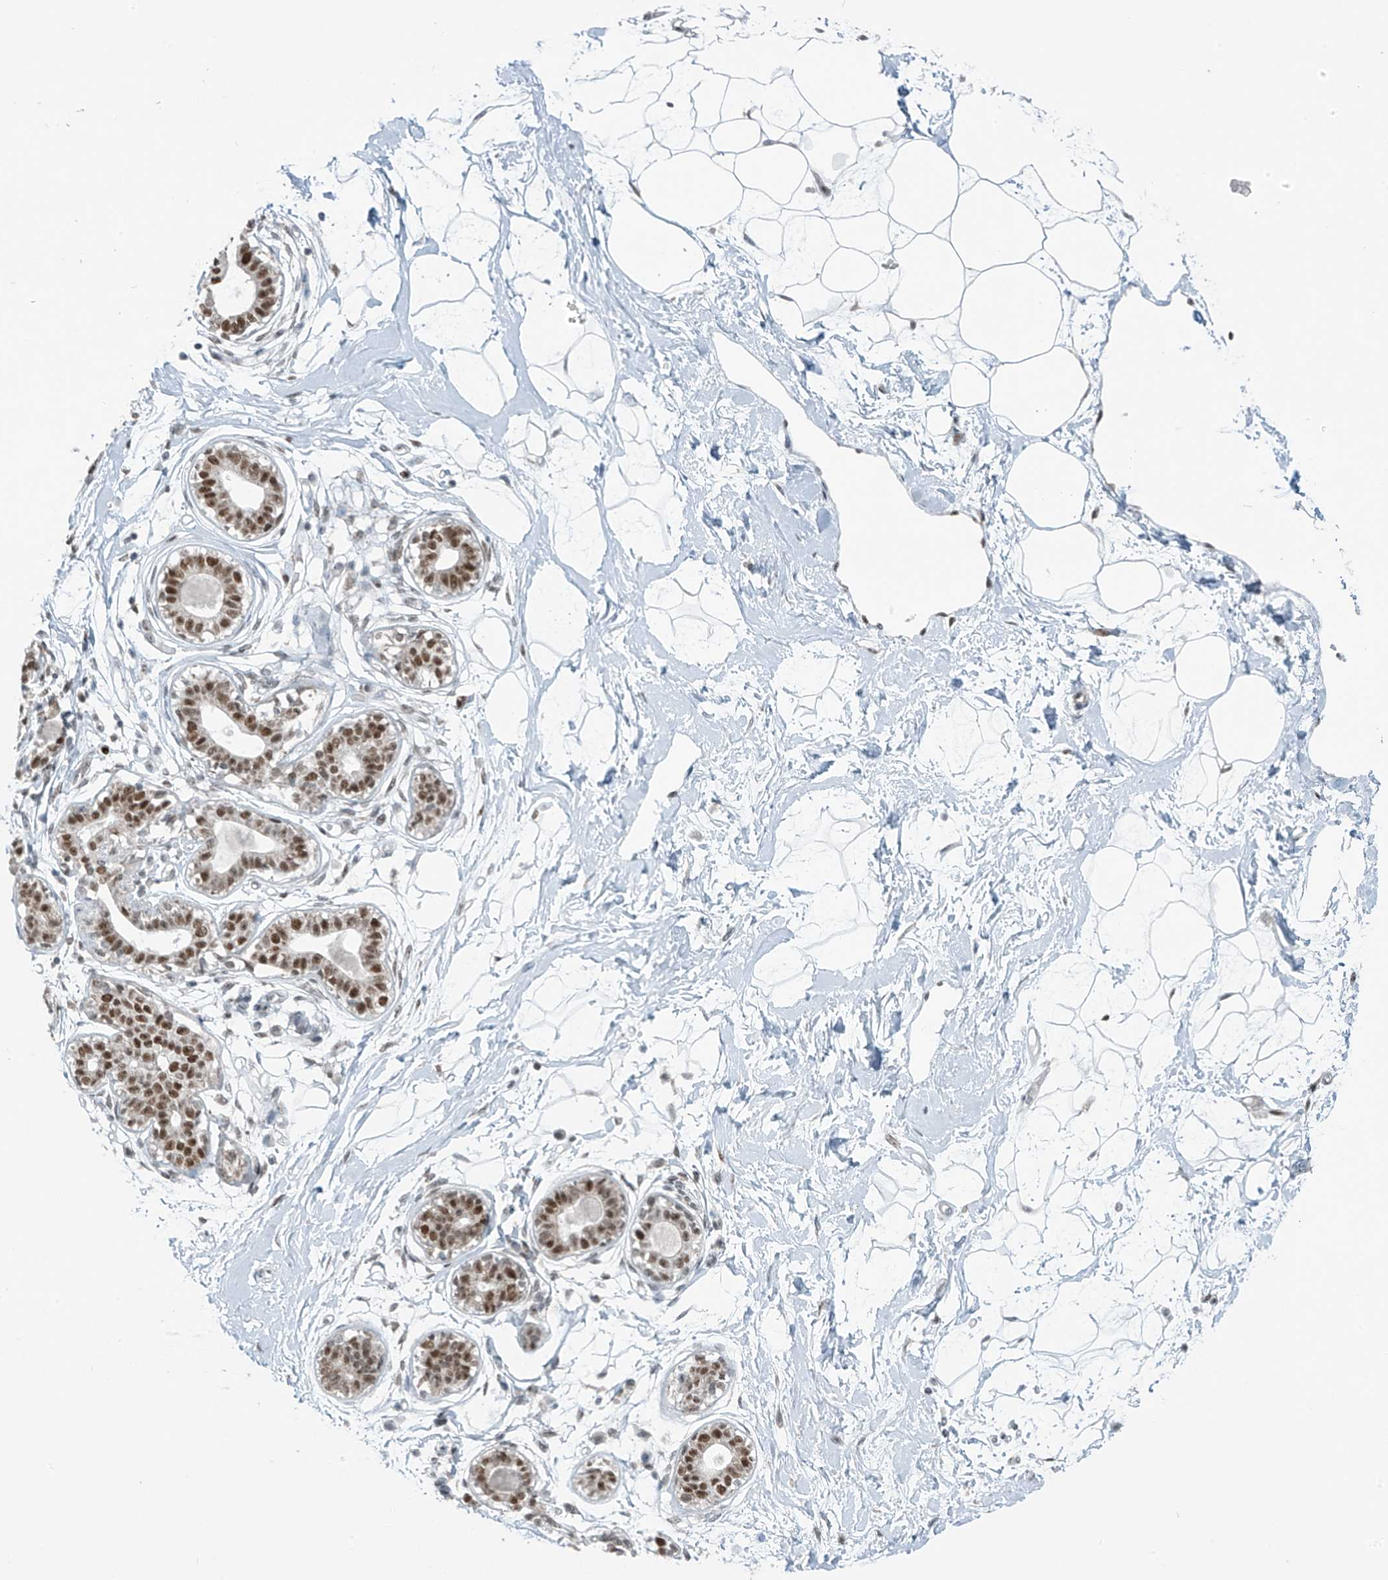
{"staining": {"intensity": "moderate", "quantity": ">75%", "location": "nuclear"}, "tissue": "breast", "cell_type": "Adipocytes", "image_type": "normal", "snomed": [{"axis": "morphology", "description": "Normal tissue, NOS"}, {"axis": "topography", "description": "Breast"}], "caption": "The image shows staining of normal breast, revealing moderate nuclear protein positivity (brown color) within adipocytes.", "gene": "WRNIP1", "patient": {"sex": "female", "age": 45}}